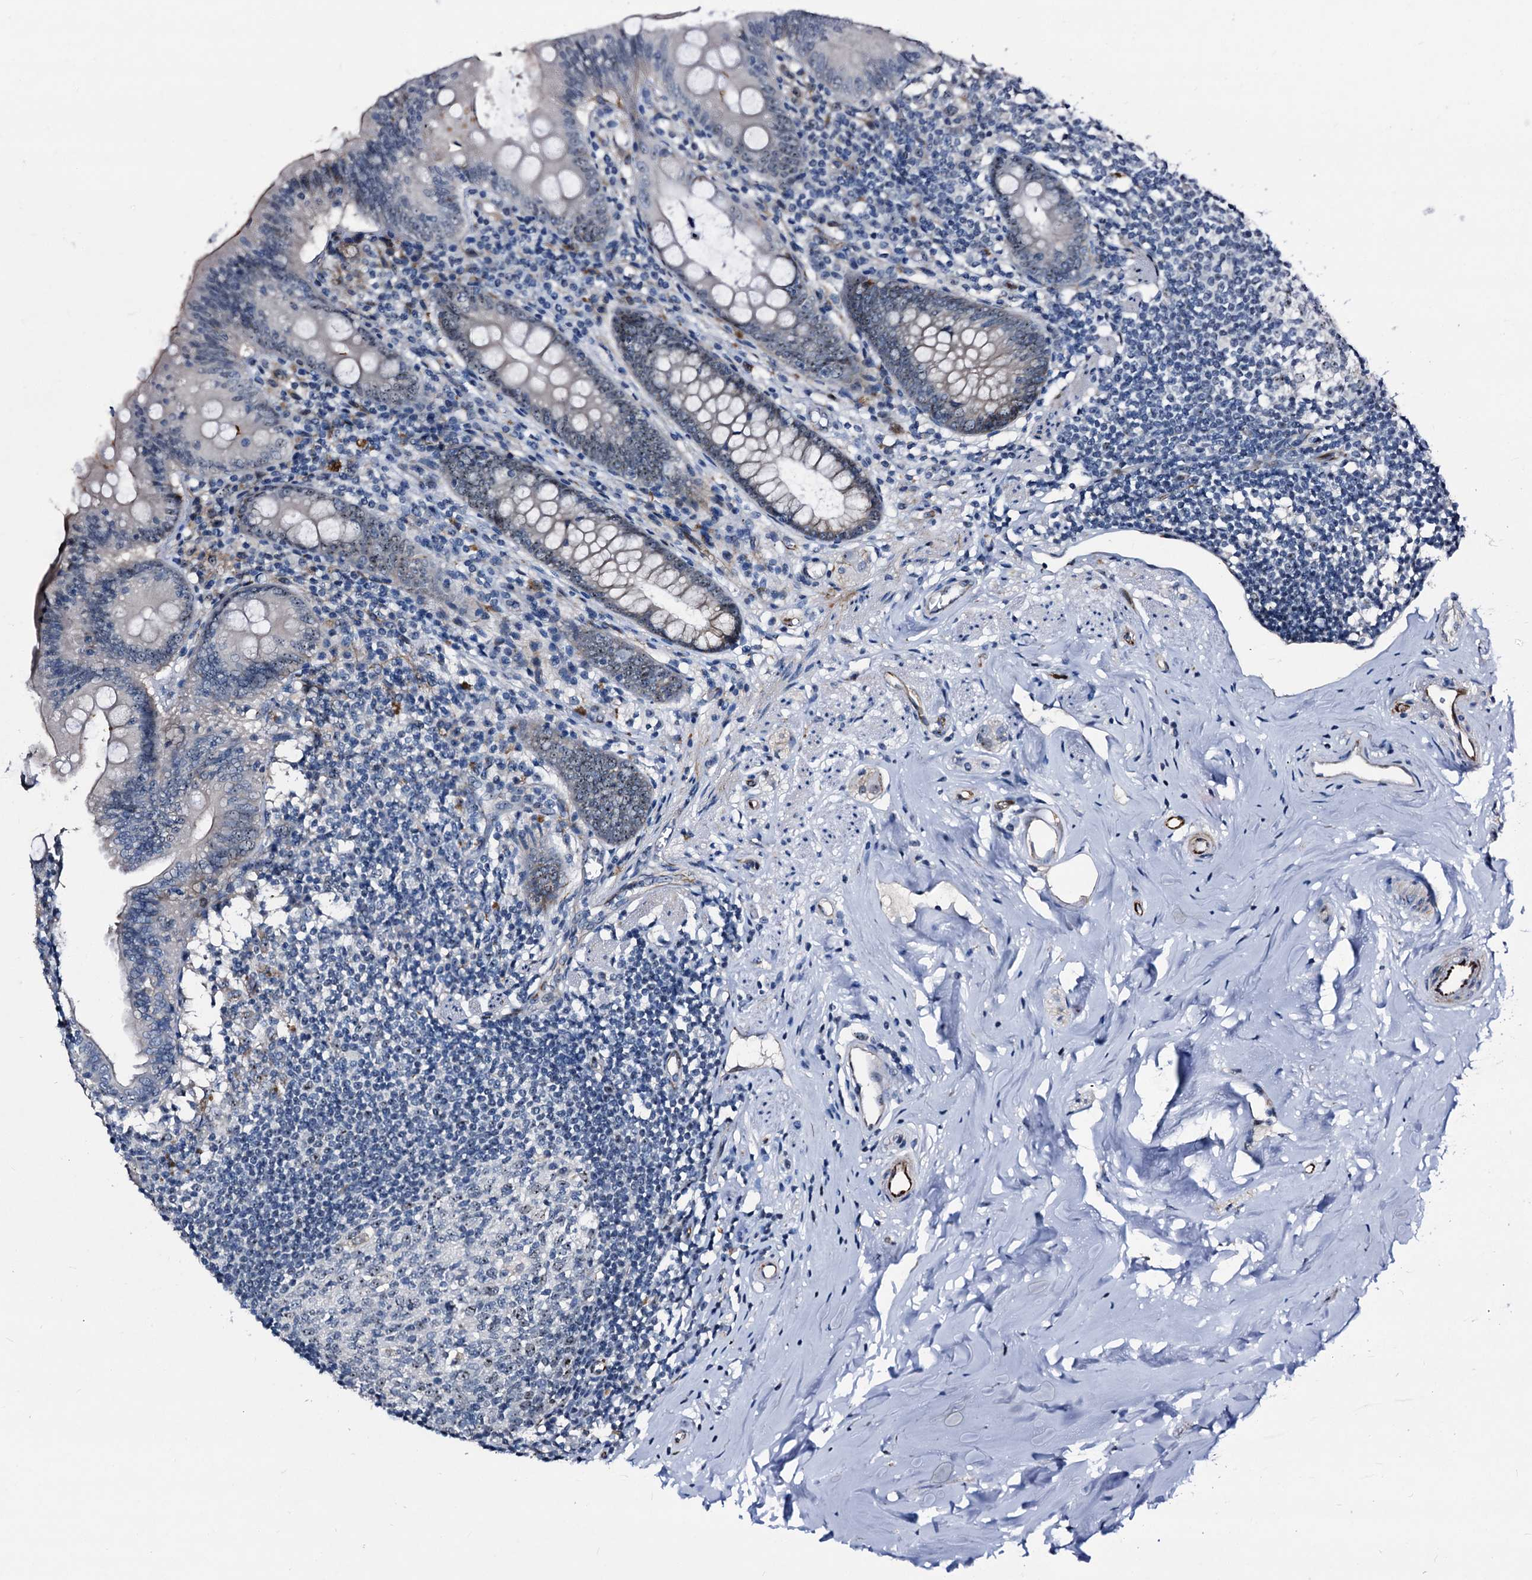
{"staining": {"intensity": "moderate", "quantity": "25%-75%", "location": "nuclear"}, "tissue": "appendix", "cell_type": "Glandular cells", "image_type": "normal", "snomed": [{"axis": "morphology", "description": "Normal tissue, NOS"}, {"axis": "topography", "description": "Appendix"}], "caption": "About 25%-75% of glandular cells in unremarkable human appendix reveal moderate nuclear protein positivity as visualized by brown immunohistochemical staining.", "gene": "EMG1", "patient": {"sex": "female", "age": 51}}